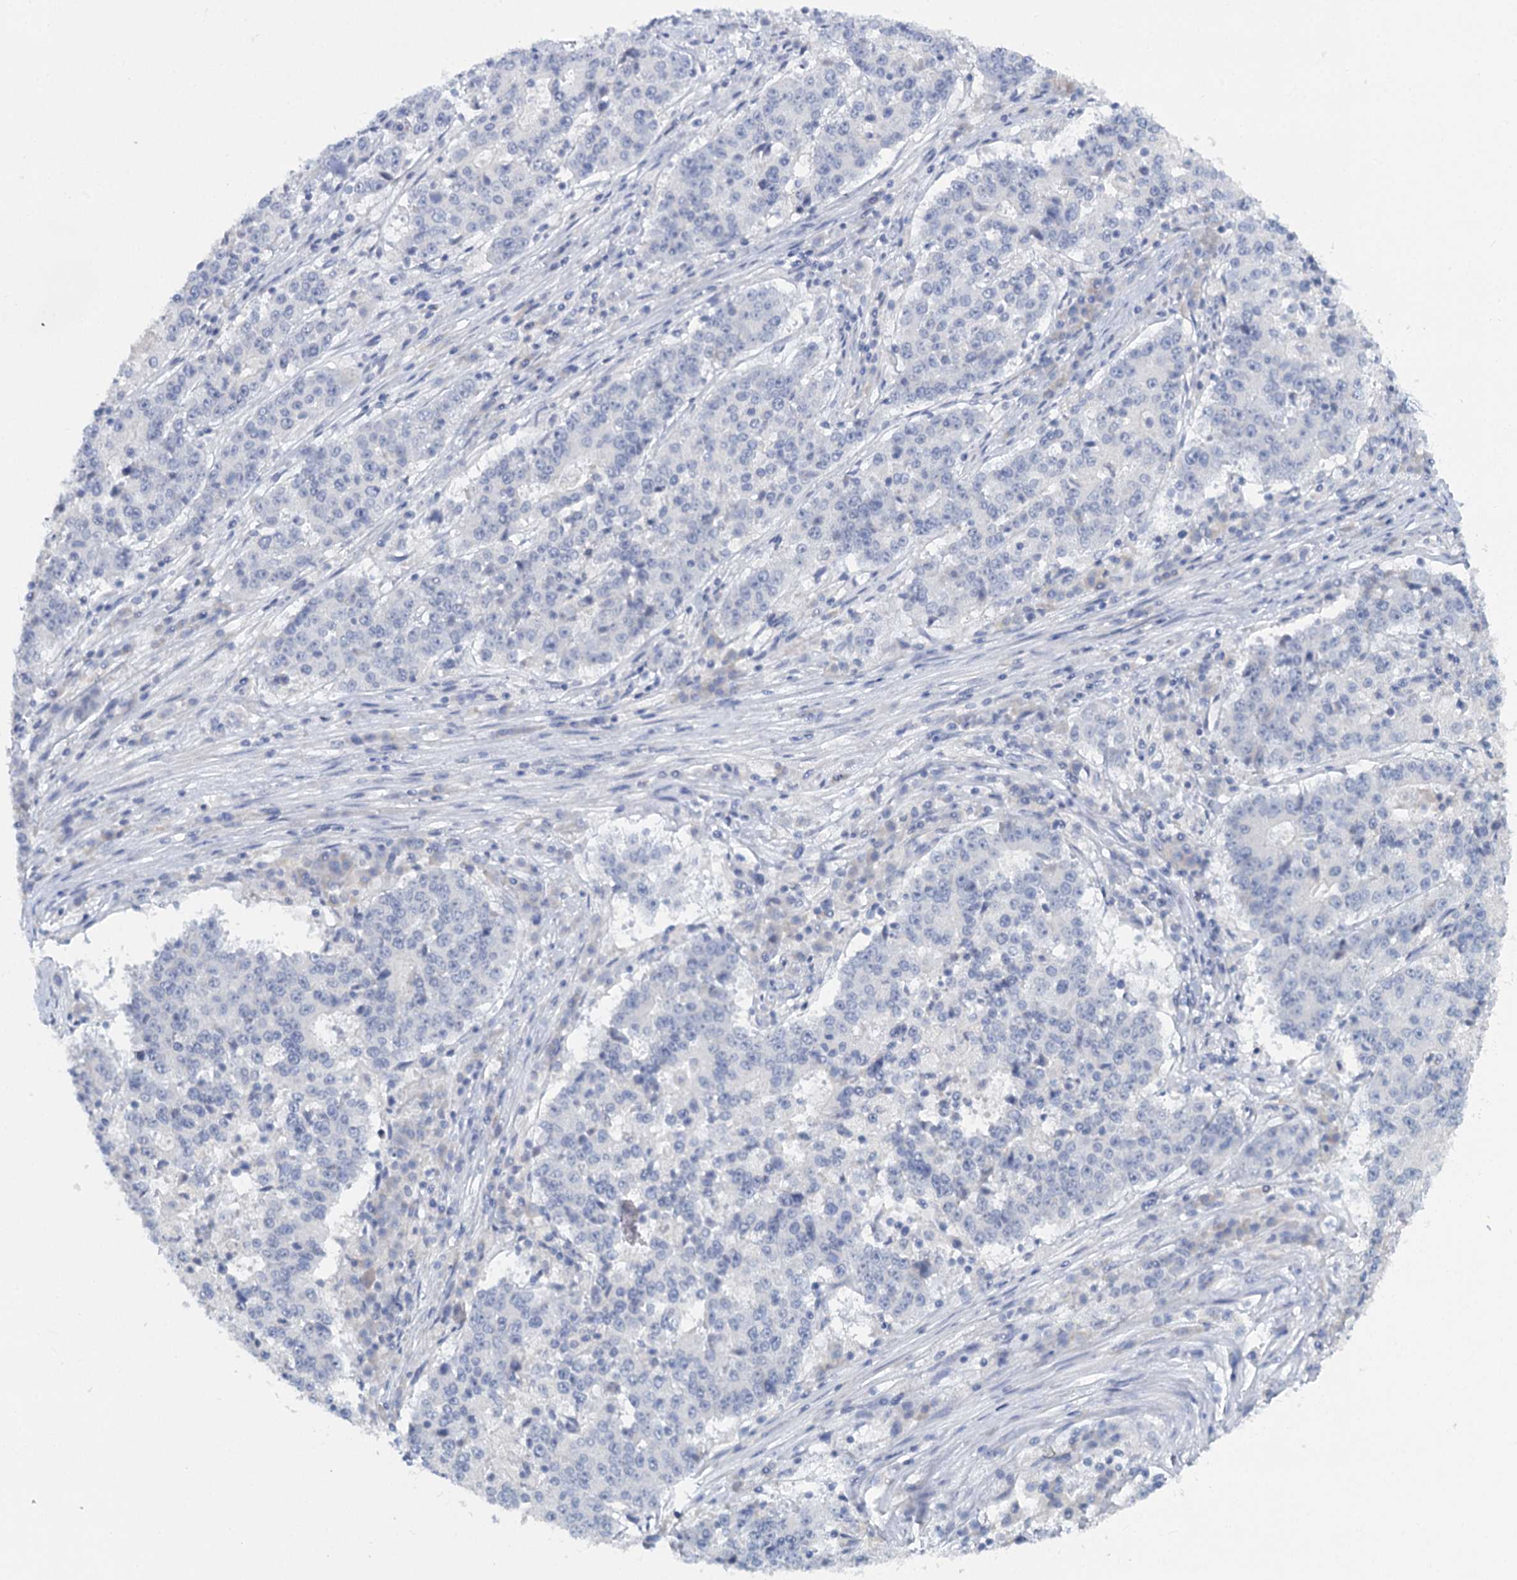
{"staining": {"intensity": "negative", "quantity": "none", "location": "none"}, "tissue": "stomach cancer", "cell_type": "Tumor cells", "image_type": "cancer", "snomed": [{"axis": "morphology", "description": "Adenocarcinoma, NOS"}, {"axis": "topography", "description": "Stomach"}], "caption": "High magnification brightfield microscopy of stomach adenocarcinoma stained with DAB (3,3'-diaminobenzidine) (brown) and counterstained with hematoxylin (blue): tumor cells show no significant expression.", "gene": "CHGA", "patient": {"sex": "male", "age": 59}}